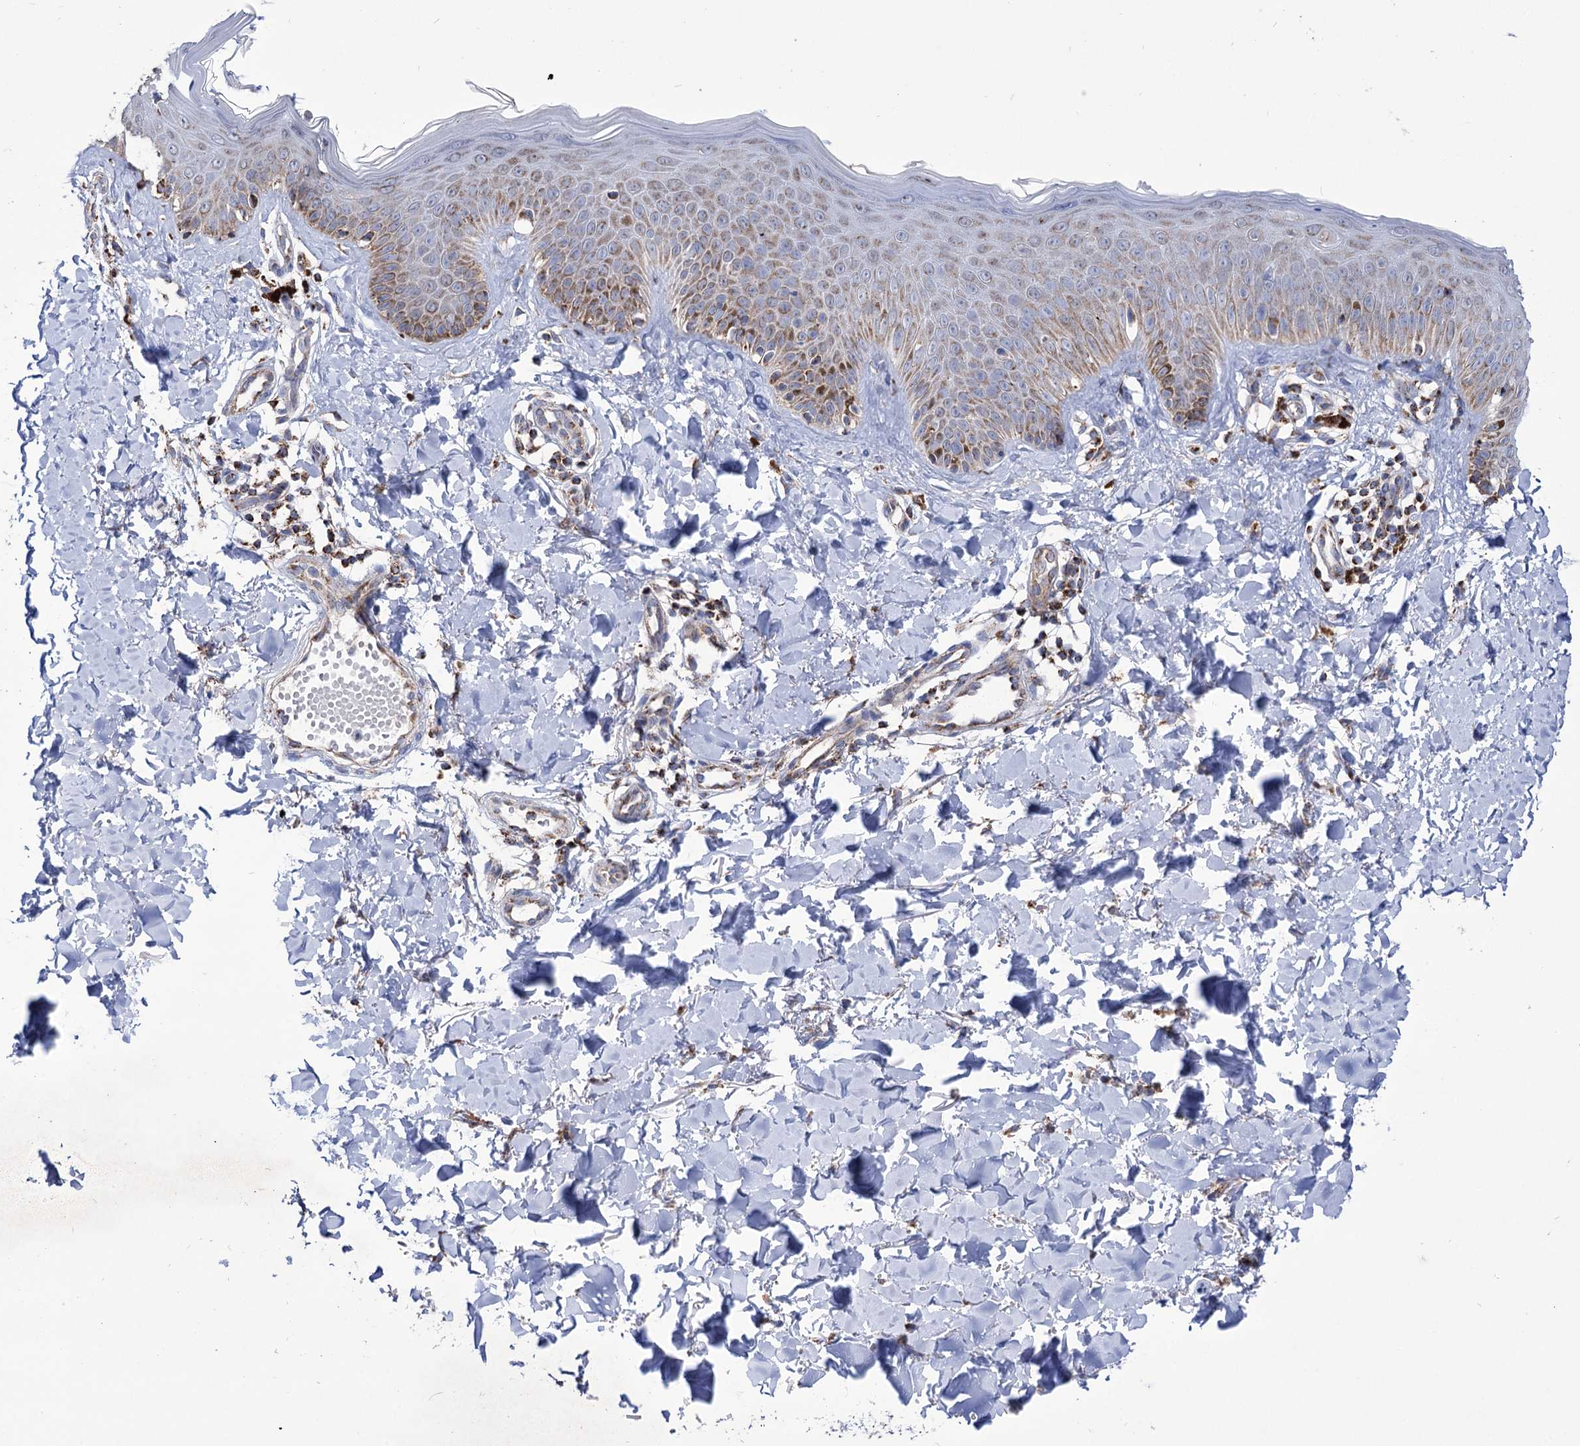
{"staining": {"intensity": "moderate", "quantity": ">75%", "location": "cytoplasmic/membranous"}, "tissue": "skin", "cell_type": "Fibroblasts", "image_type": "normal", "snomed": [{"axis": "morphology", "description": "Normal tissue, NOS"}, {"axis": "topography", "description": "Skin"}], "caption": "Immunohistochemistry photomicrograph of benign skin: human skin stained using immunohistochemistry (IHC) shows medium levels of moderate protein expression localized specifically in the cytoplasmic/membranous of fibroblasts, appearing as a cytoplasmic/membranous brown color.", "gene": "ABHD10", "patient": {"sex": "male", "age": 52}}